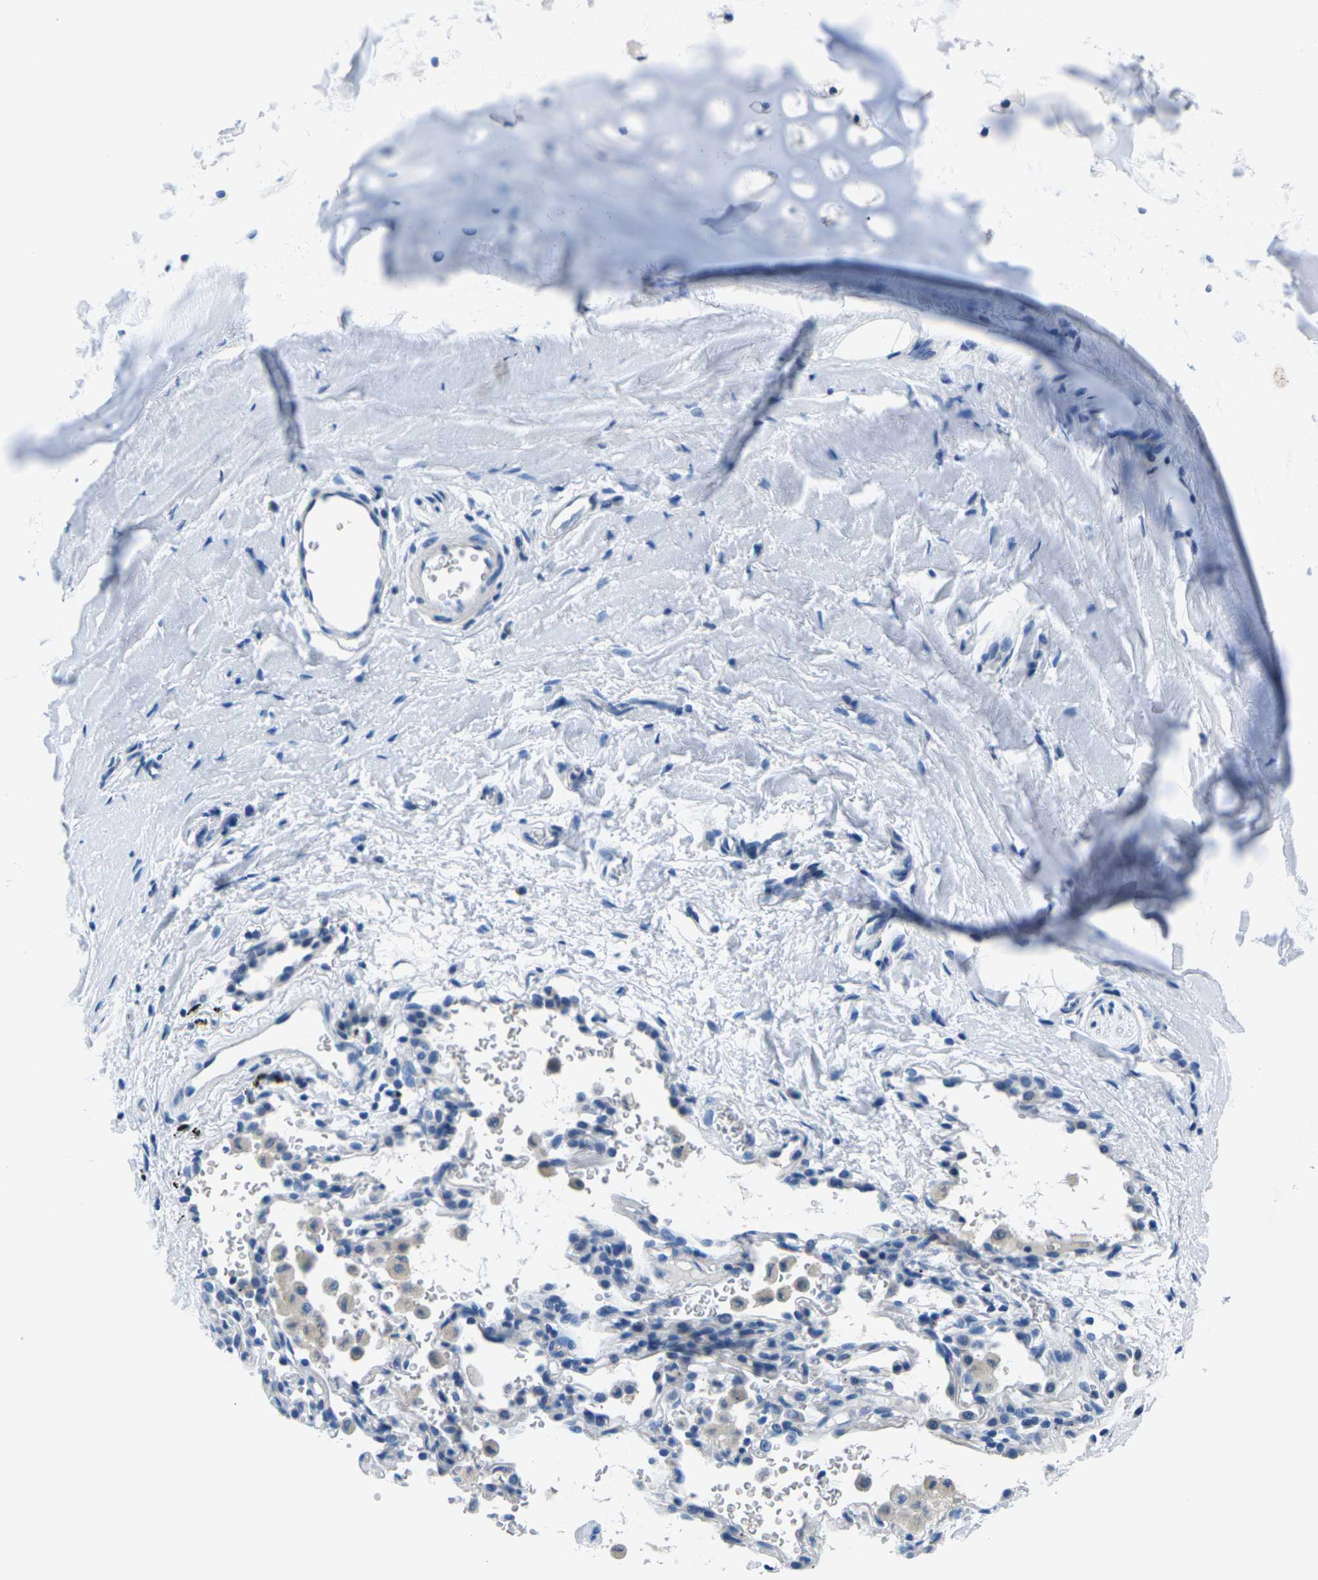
{"staining": {"intensity": "negative", "quantity": "none", "location": "none"}, "tissue": "bronchus", "cell_type": "Respiratory epithelial cells", "image_type": "normal", "snomed": [{"axis": "morphology", "description": "Normal tissue, NOS"}, {"axis": "topography", "description": "Cartilage tissue"}, {"axis": "topography", "description": "Bronchus"}], "caption": "Immunohistochemical staining of unremarkable bronchus reveals no significant staining in respiratory epithelial cells. (DAB (3,3'-diaminobenzidine) IHC, high magnification).", "gene": "UMOD", "patient": {"sex": "female", "age": 53}}